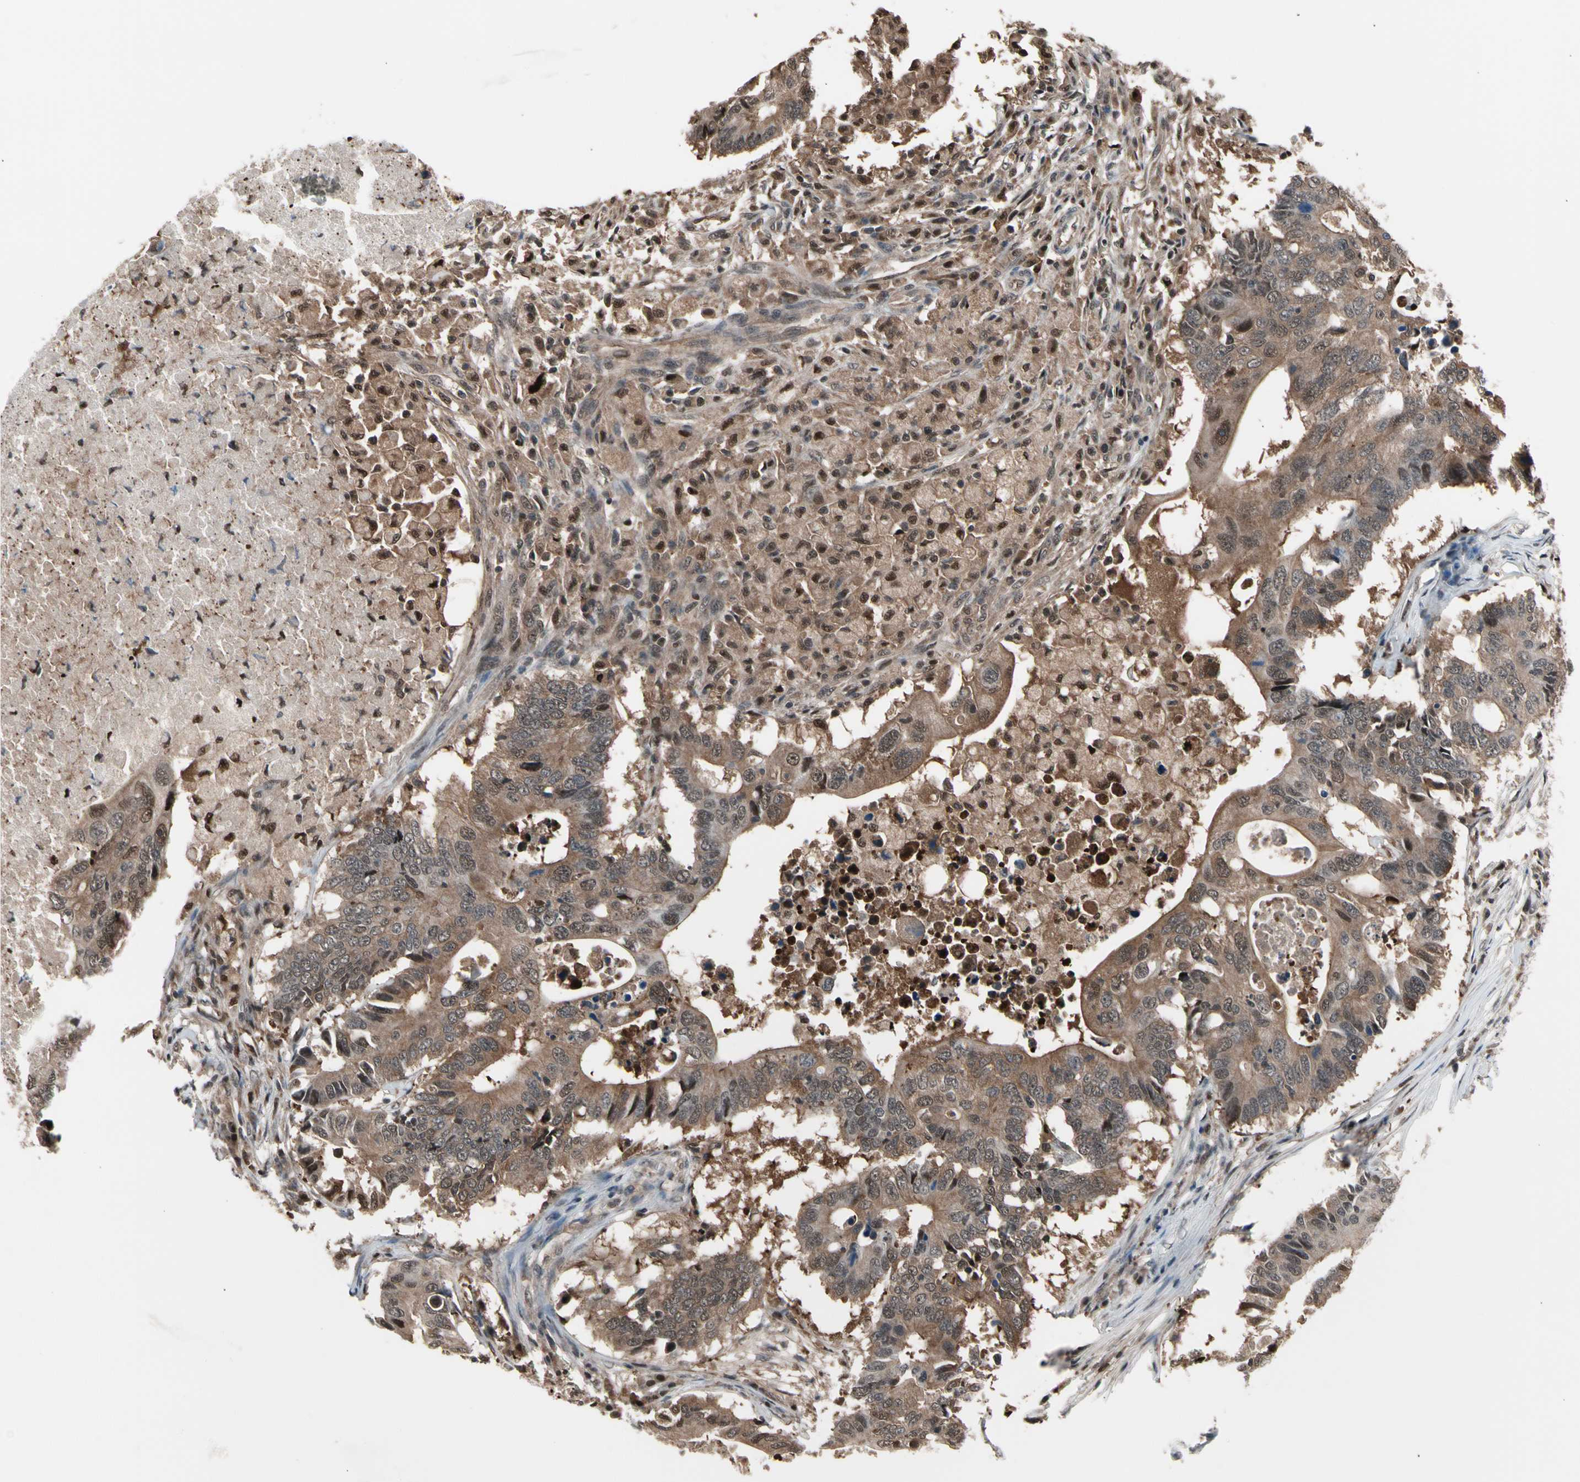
{"staining": {"intensity": "moderate", "quantity": ">75%", "location": "cytoplasmic/membranous,nuclear"}, "tissue": "colorectal cancer", "cell_type": "Tumor cells", "image_type": "cancer", "snomed": [{"axis": "morphology", "description": "Adenocarcinoma, NOS"}, {"axis": "topography", "description": "Colon"}], "caption": "The image demonstrates staining of colorectal cancer, revealing moderate cytoplasmic/membranous and nuclear protein expression (brown color) within tumor cells. (IHC, brightfield microscopy, high magnification).", "gene": "PSMA2", "patient": {"sex": "male", "age": 71}}